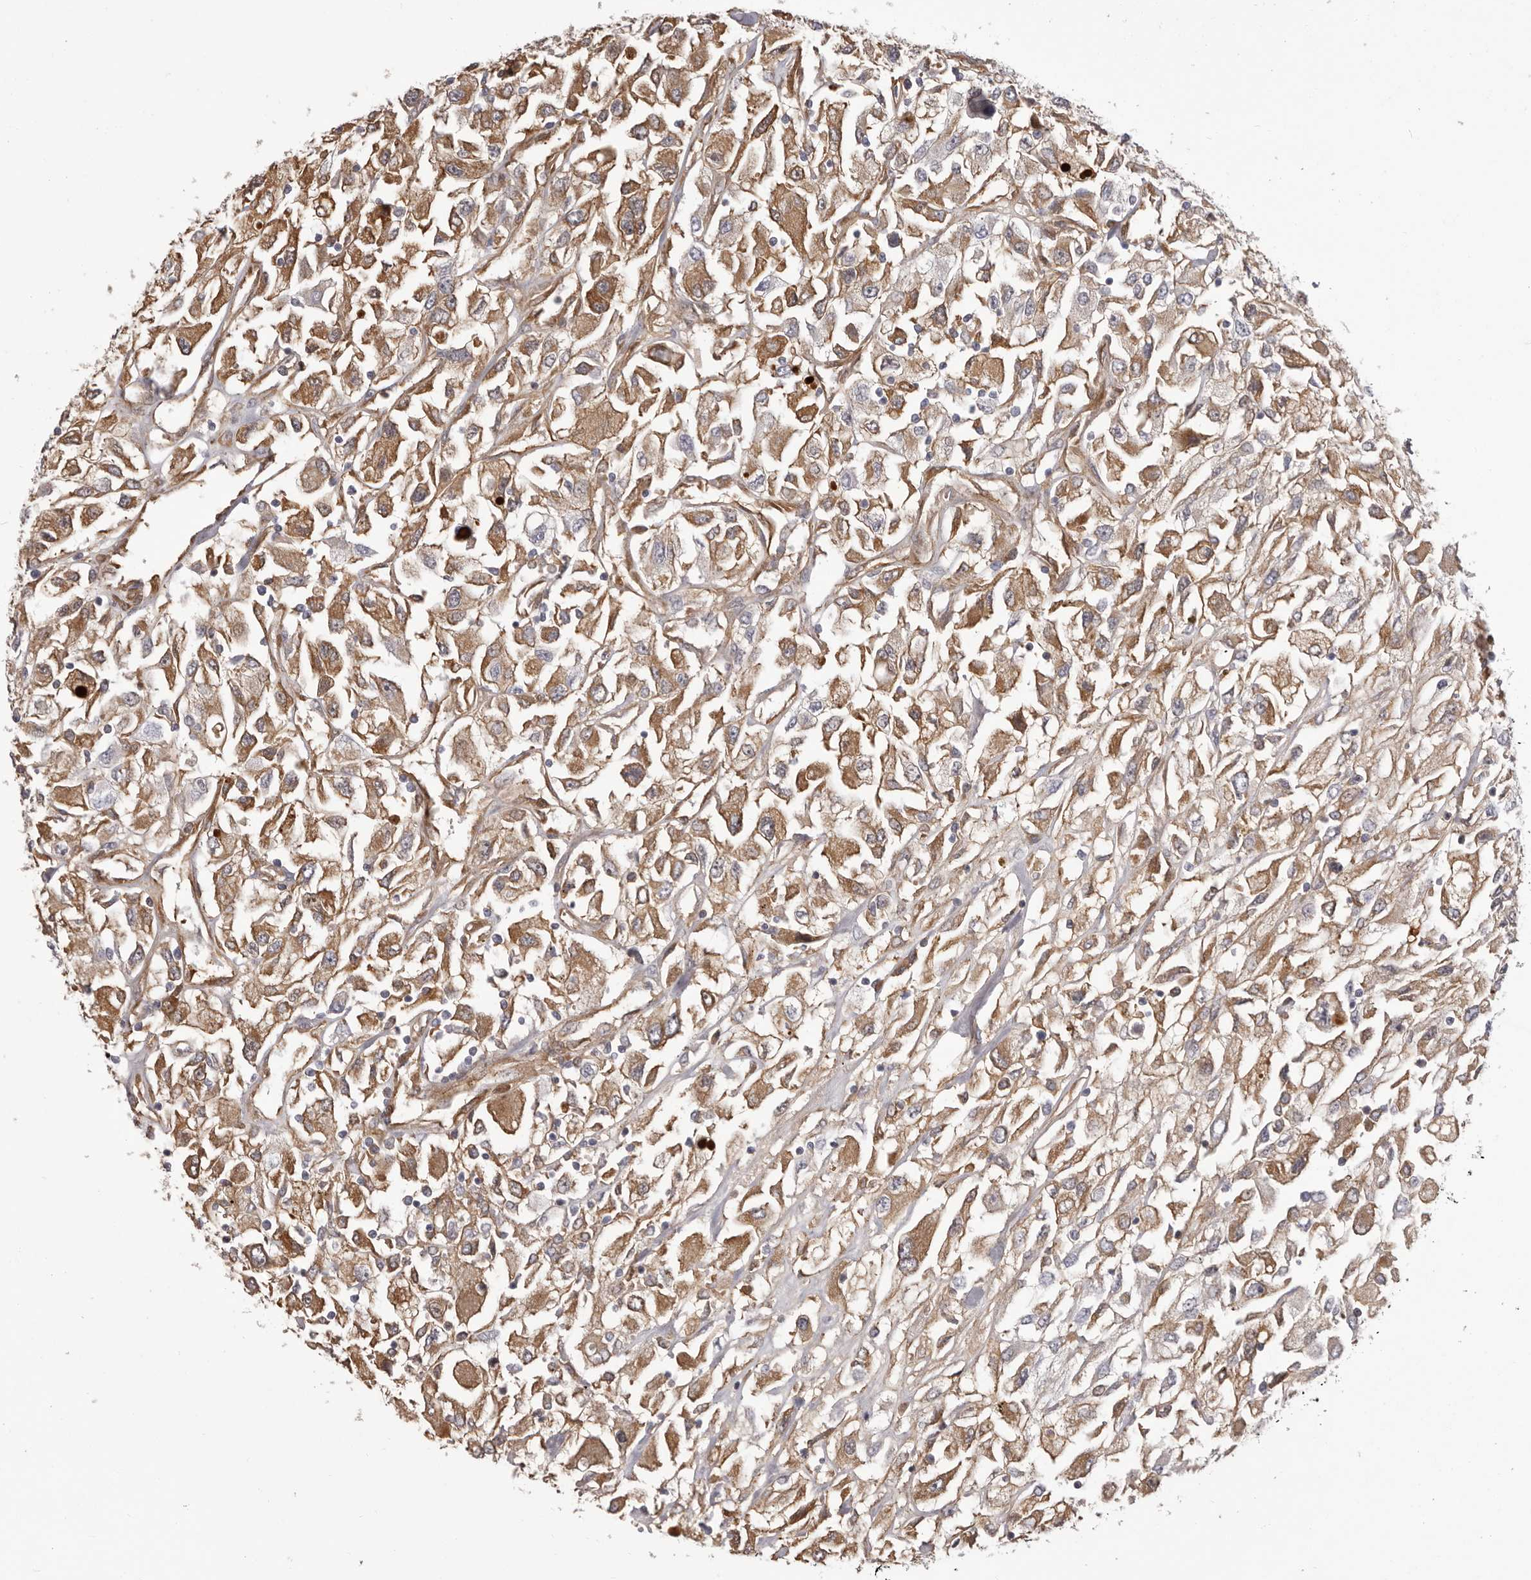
{"staining": {"intensity": "moderate", "quantity": ">75%", "location": "cytoplasmic/membranous"}, "tissue": "renal cancer", "cell_type": "Tumor cells", "image_type": "cancer", "snomed": [{"axis": "morphology", "description": "Adenocarcinoma, NOS"}, {"axis": "topography", "description": "Kidney"}], "caption": "Immunohistochemical staining of human renal cancer (adenocarcinoma) demonstrates medium levels of moderate cytoplasmic/membranous protein expression in approximately >75% of tumor cells.", "gene": "OTUD3", "patient": {"sex": "female", "age": 52}}